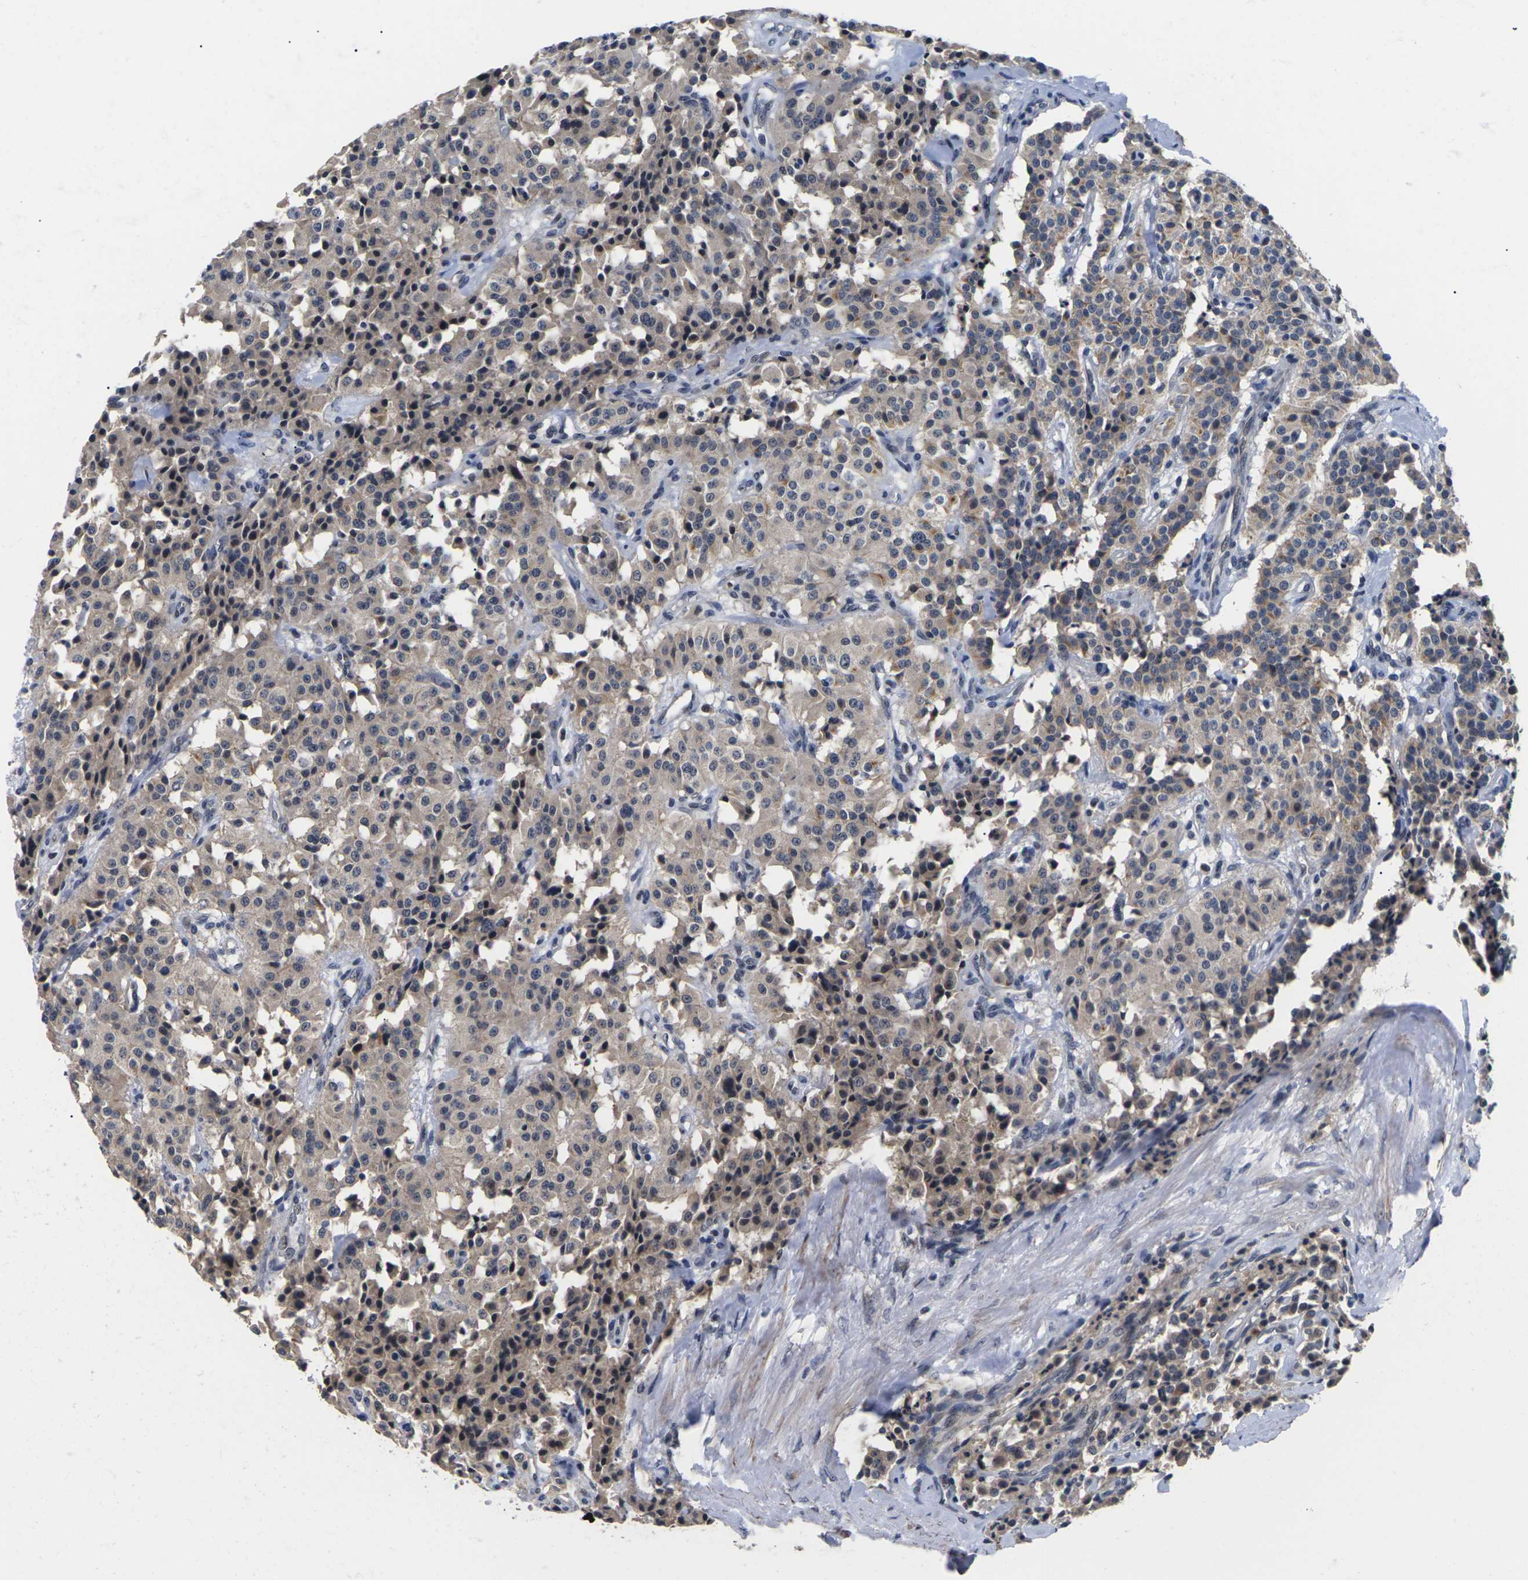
{"staining": {"intensity": "moderate", "quantity": ">75%", "location": "cytoplasmic/membranous"}, "tissue": "carcinoid", "cell_type": "Tumor cells", "image_type": "cancer", "snomed": [{"axis": "morphology", "description": "Carcinoid, malignant, NOS"}, {"axis": "topography", "description": "Lung"}], "caption": "This image shows carcinoid stained with immunohistochemistry to label a protein in brown. The cytoplasmic/membranous of tumor cells show moderate positivity for the protein. Nuclei are counter-stained blue.", "gene": "ST6GAL2", "patient": {"sex": "male", "age": 30}}